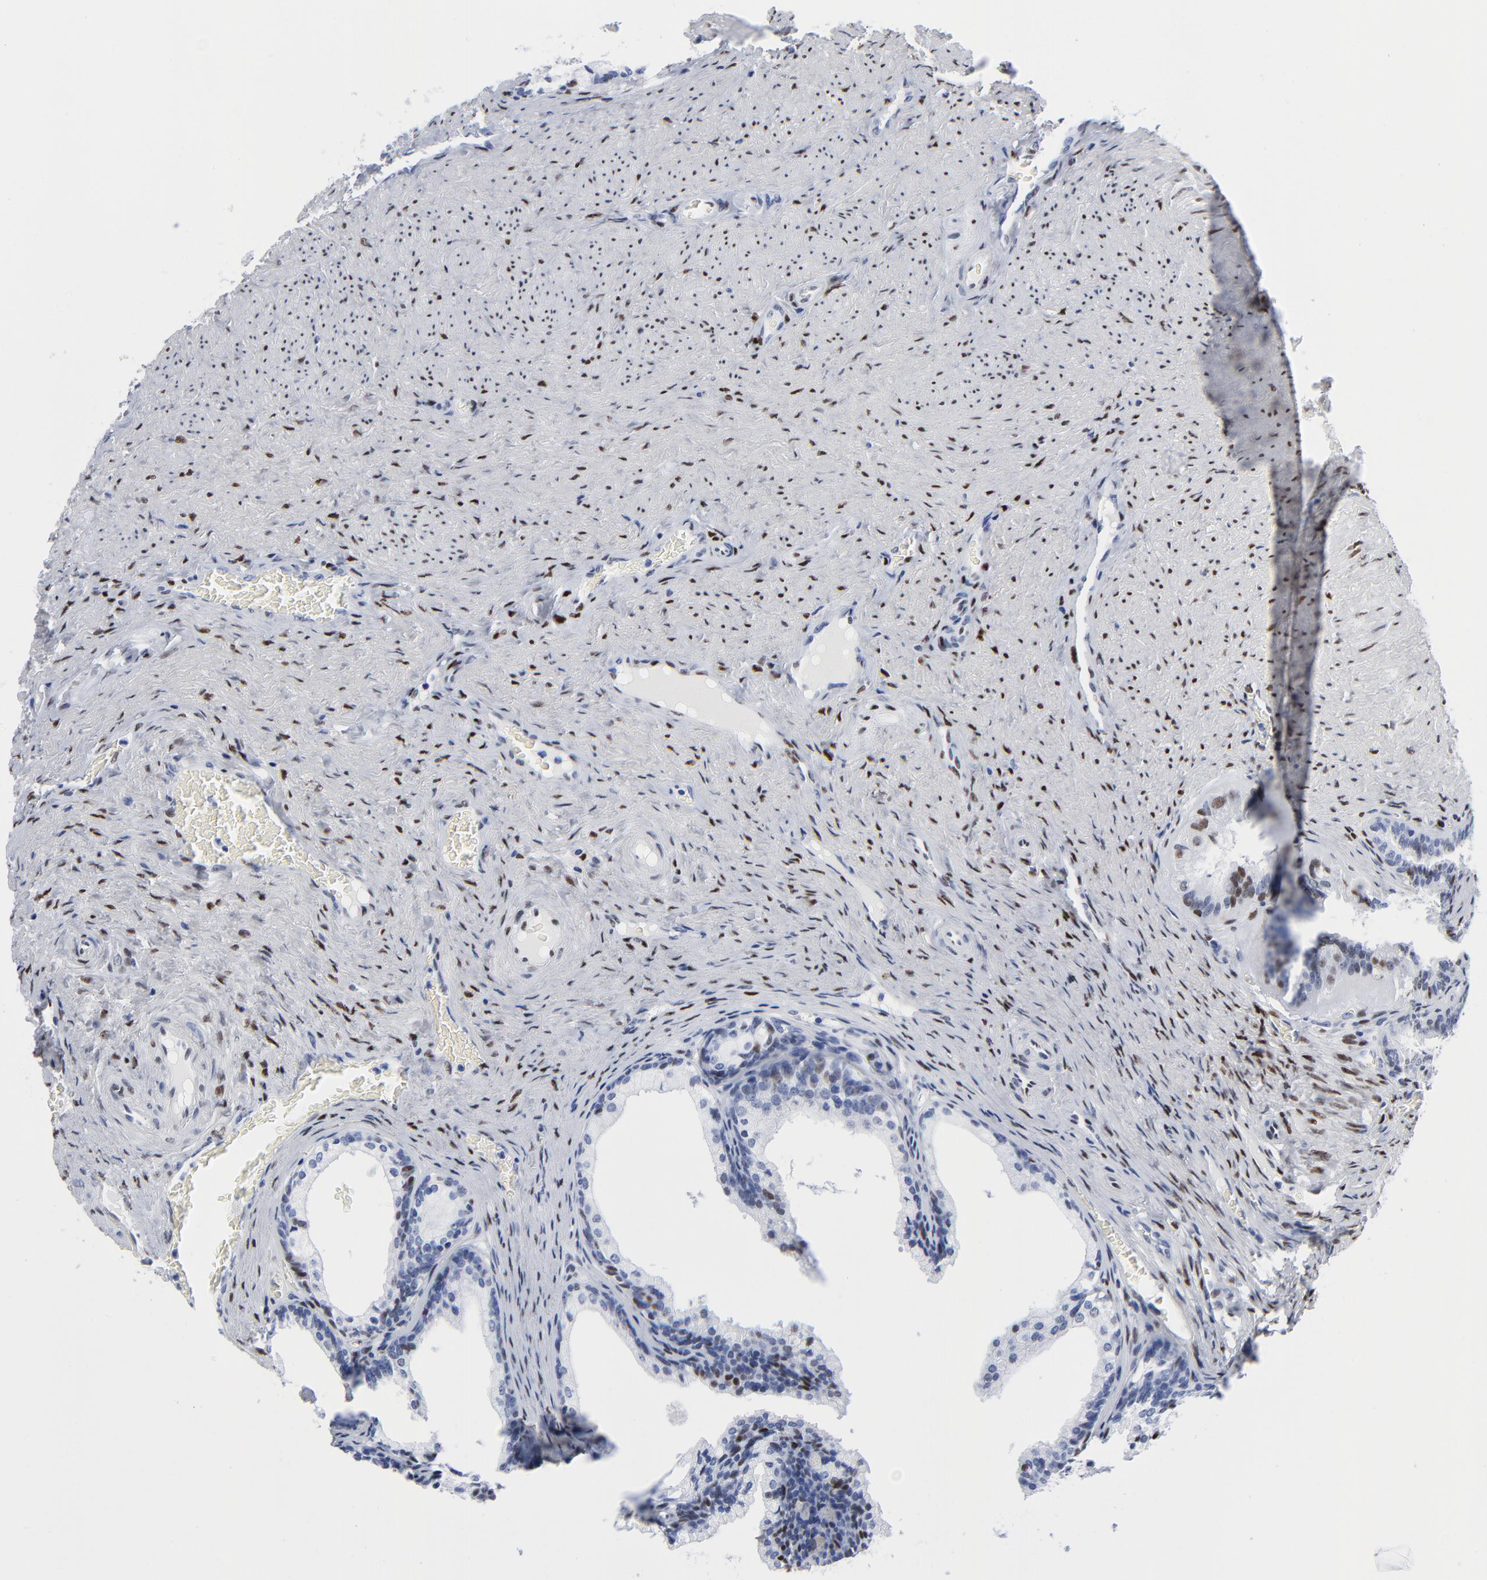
{"staining": {"intensity": "moderate", "quantity": "25%-75%", "location": "nuclear"}, "tissue": "prostate cancer", "cell_type": "Tumor cells", "image_type": "cancer", "snomed": [{"axis": "morphology", "description": "Adenocarcinoma, Medium grade"}, {"axis": "topography", "description": "Prostate"}], "caption": "There is medium levels of moderate nuclear expression in tumor cells of prostate cancer (medium-grade adenocarcinoma), as demonstrated by immunohistochemical staining (brown color).", "gene": "JUN", "patient": {"sex": "male", "age": 60}}